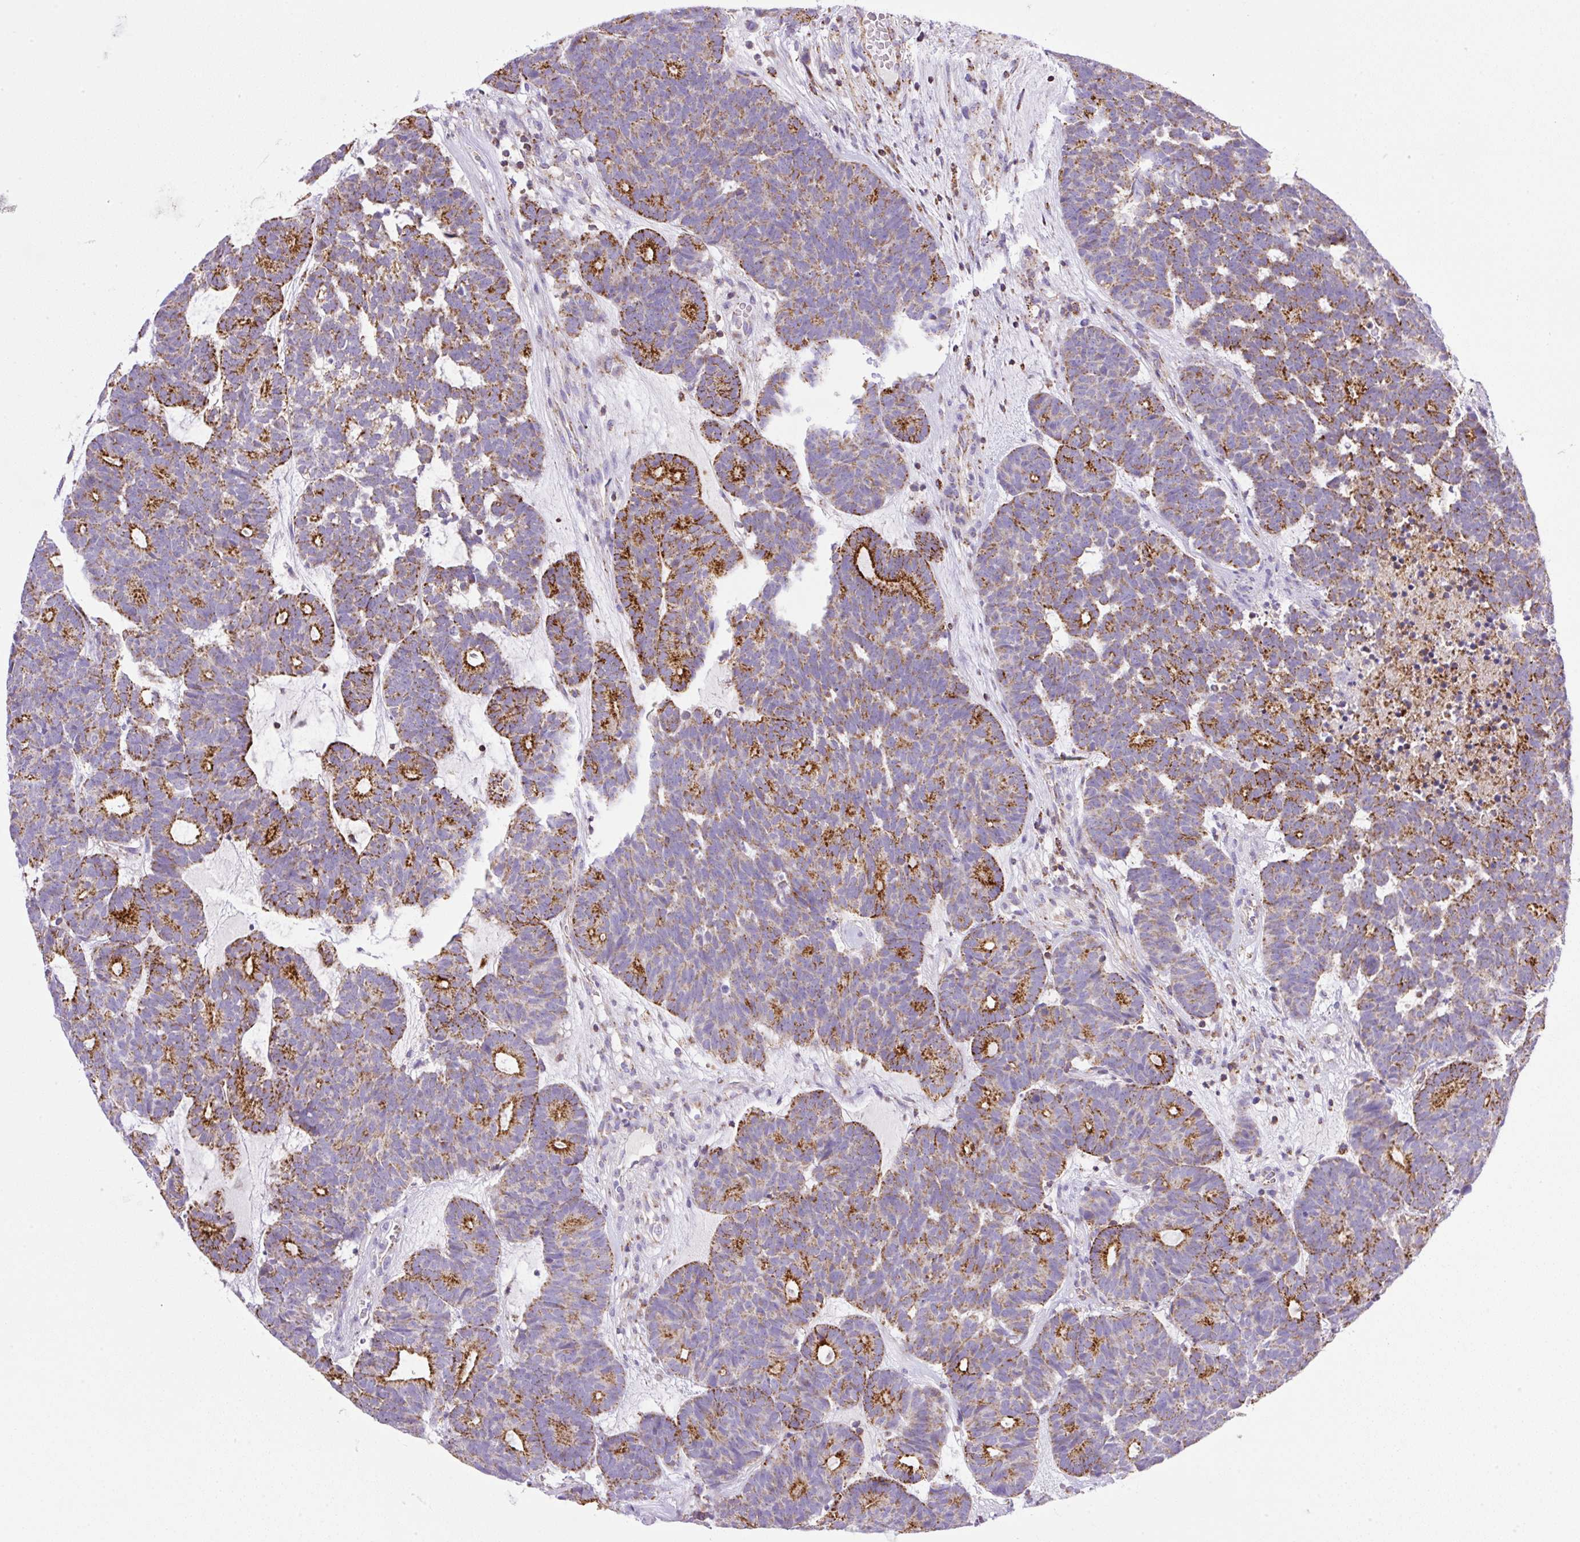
{"staining": {"intensity": "strong", "quantity": "25%-75%", "location": "cytoplasmic/membranous"}, "tissue": "head and neck cancer", "cell_type": "Tumor cells", "image_type": "cancer", "snomed": [{"axis": "morphology", "description": "Adenocarcinoma, NOS"}, {"axis": "topography", "description": "Head-Neck"}], "caption": "Tumor cells reveal high levels of strong cytoplasmic/membranous expression in approximately 25%-75% of cells in human head and neck adenocarcinoma. (brown staining indicates protein expression, while blue staining denotes nuclei).", "gene": "NF1", "patient": {"sex": "female", "age": 81}}